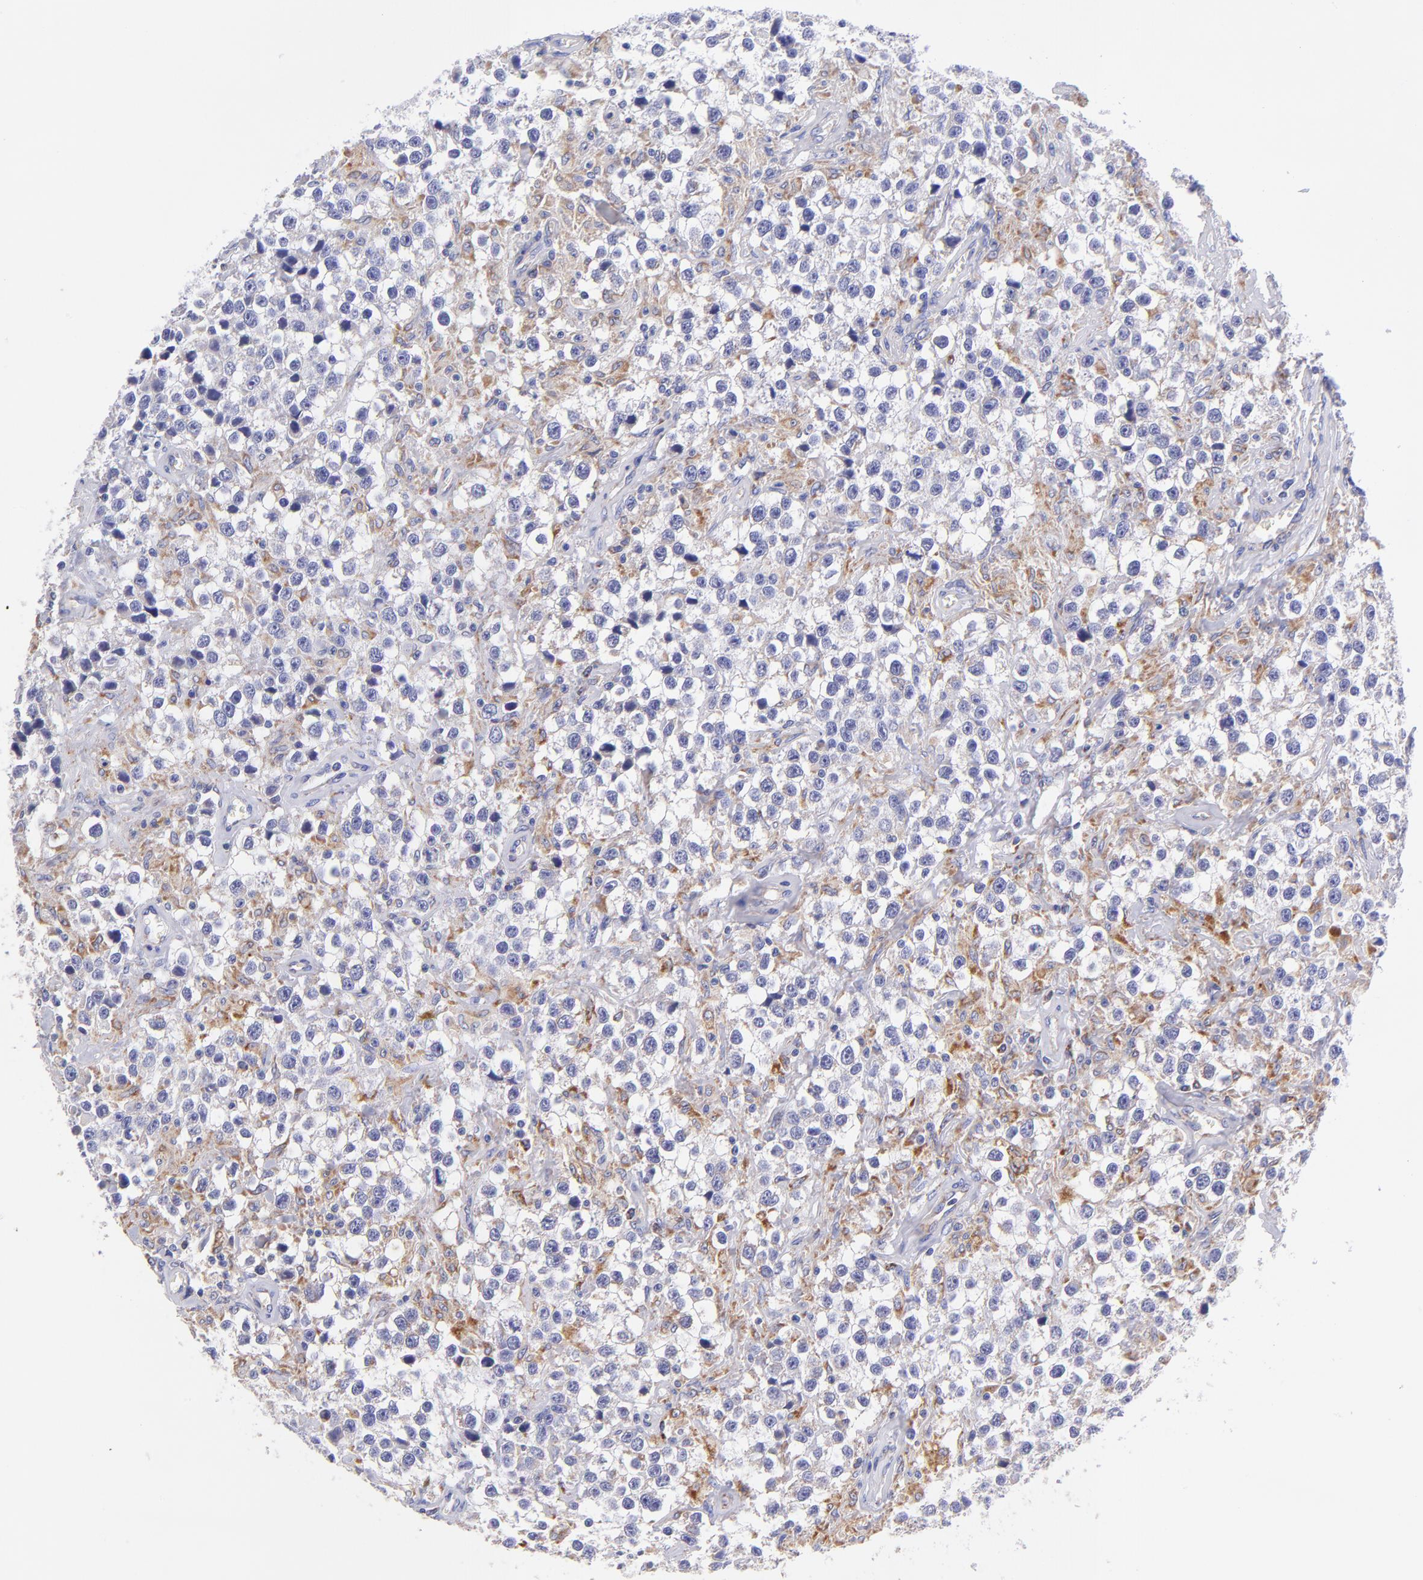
{"staining": {"intensity": "weak", "quantity": "<25%", "location": "cytoplasmic/membranous"}, "tissue": "testis cancer", "cell_type": "Tumor cells", "image_type": "cancer", "snomed": [{"axis": "morphology", "description": "Seminoma, NOS"}, {"axis": "topography", "description": "Testis"}], "caption": "Micrograph shows no significant protein positivity in tumor cells of seminoma (testis). (Brightfield microscopy of DAB immunohistochemistry (IHC) at high magnification).", "gene": "NDUFB7", "patient": {"sex": "male", "age": 43}}